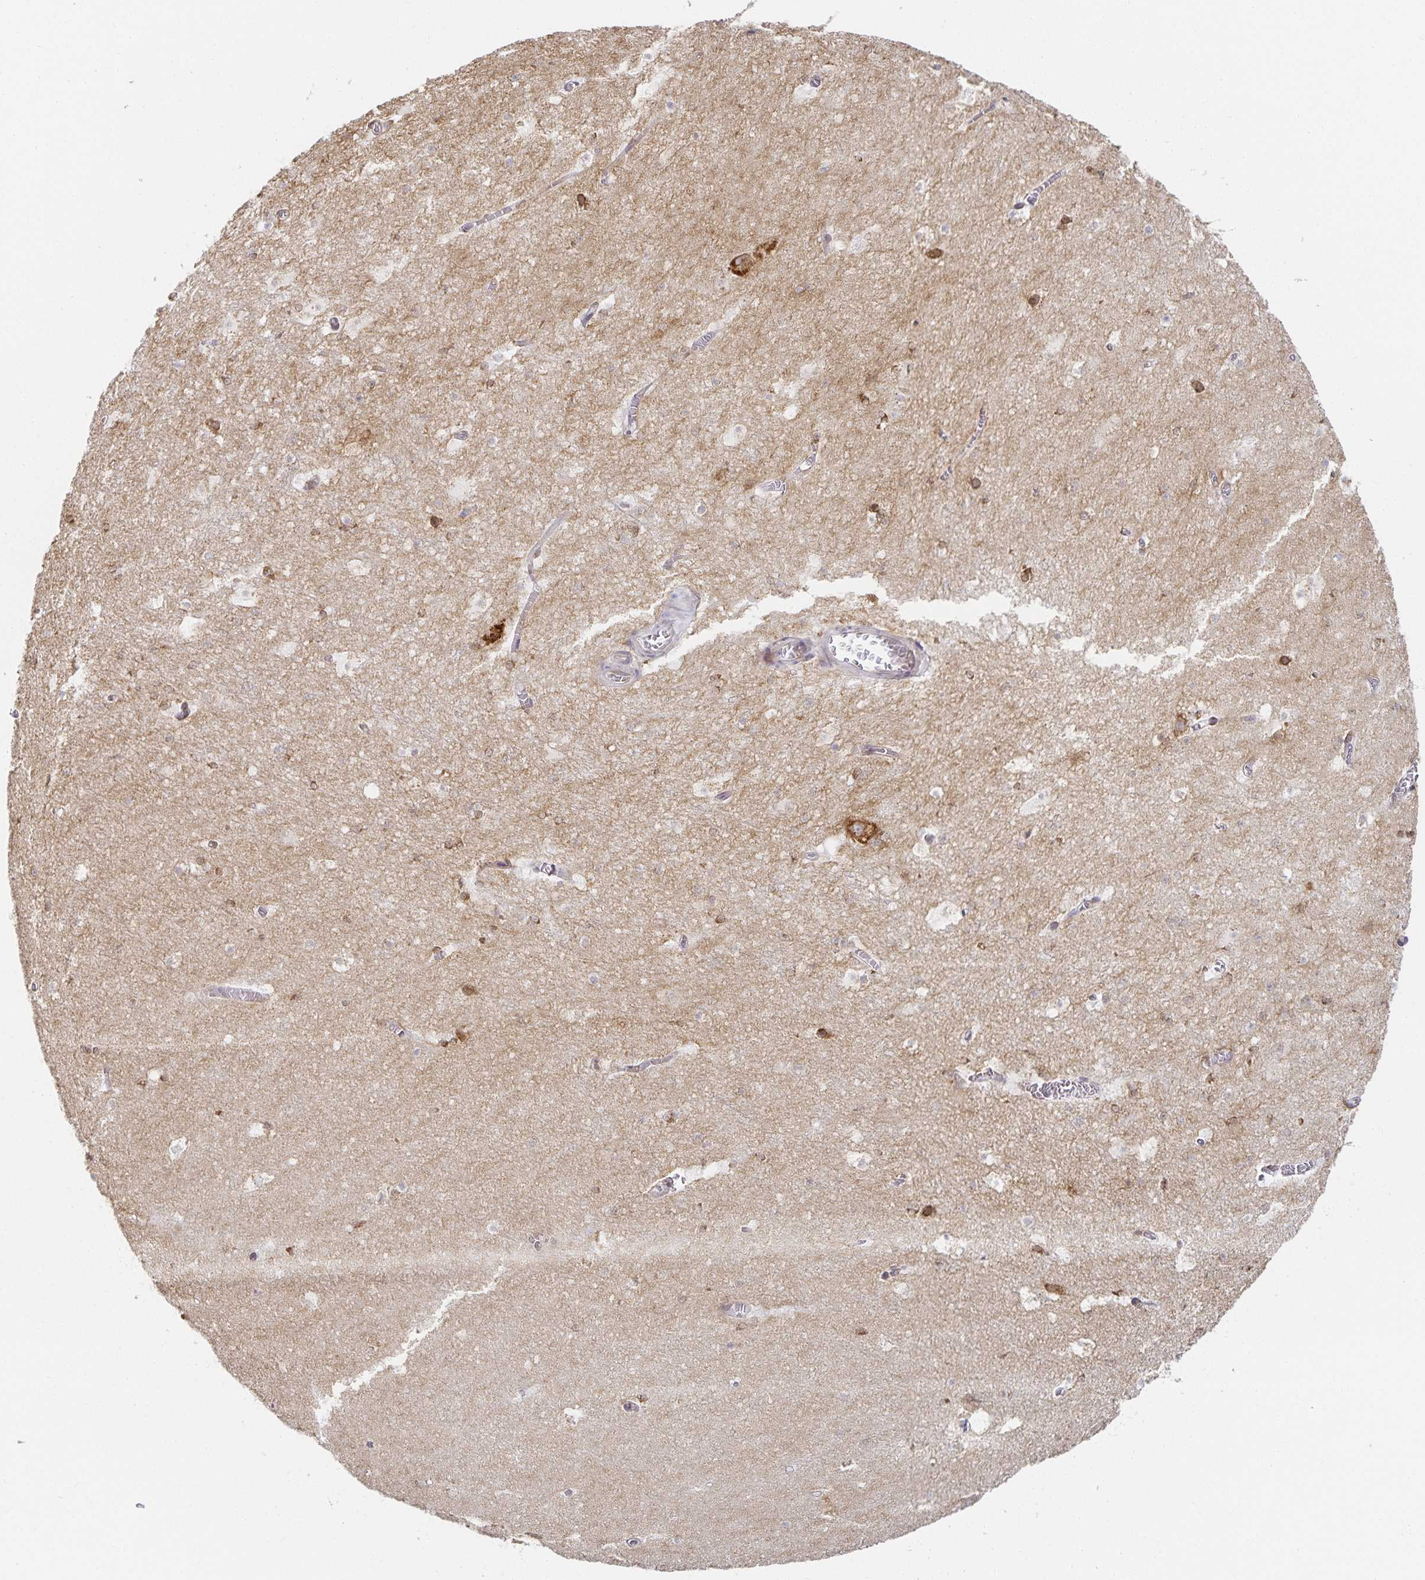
{"staining": {"intensity": "weak", "quantity": "25%-75%", "location": "cytoplasmic/membranous"}, "tissue": "hippocampus", "cell_type": "Glial cells", "image_type": "normal", "snomed": [{"axis": "morphology", "description": "Normal tissue, NOS"}, {"axis": "topography", "description": "Hippocampus"}], "caption": "A photomicrograph of human hippocampus stained for a protein demonstrates weak cytoplasmic/membranous brown staining in glial cells. The staining is performed using DAB brown chromogen to label protein expression. The nuclei are counter-stained blue using hematoxylin.", "gene": "NOMO1", "patient": {"sex": "female", "age": 42}}